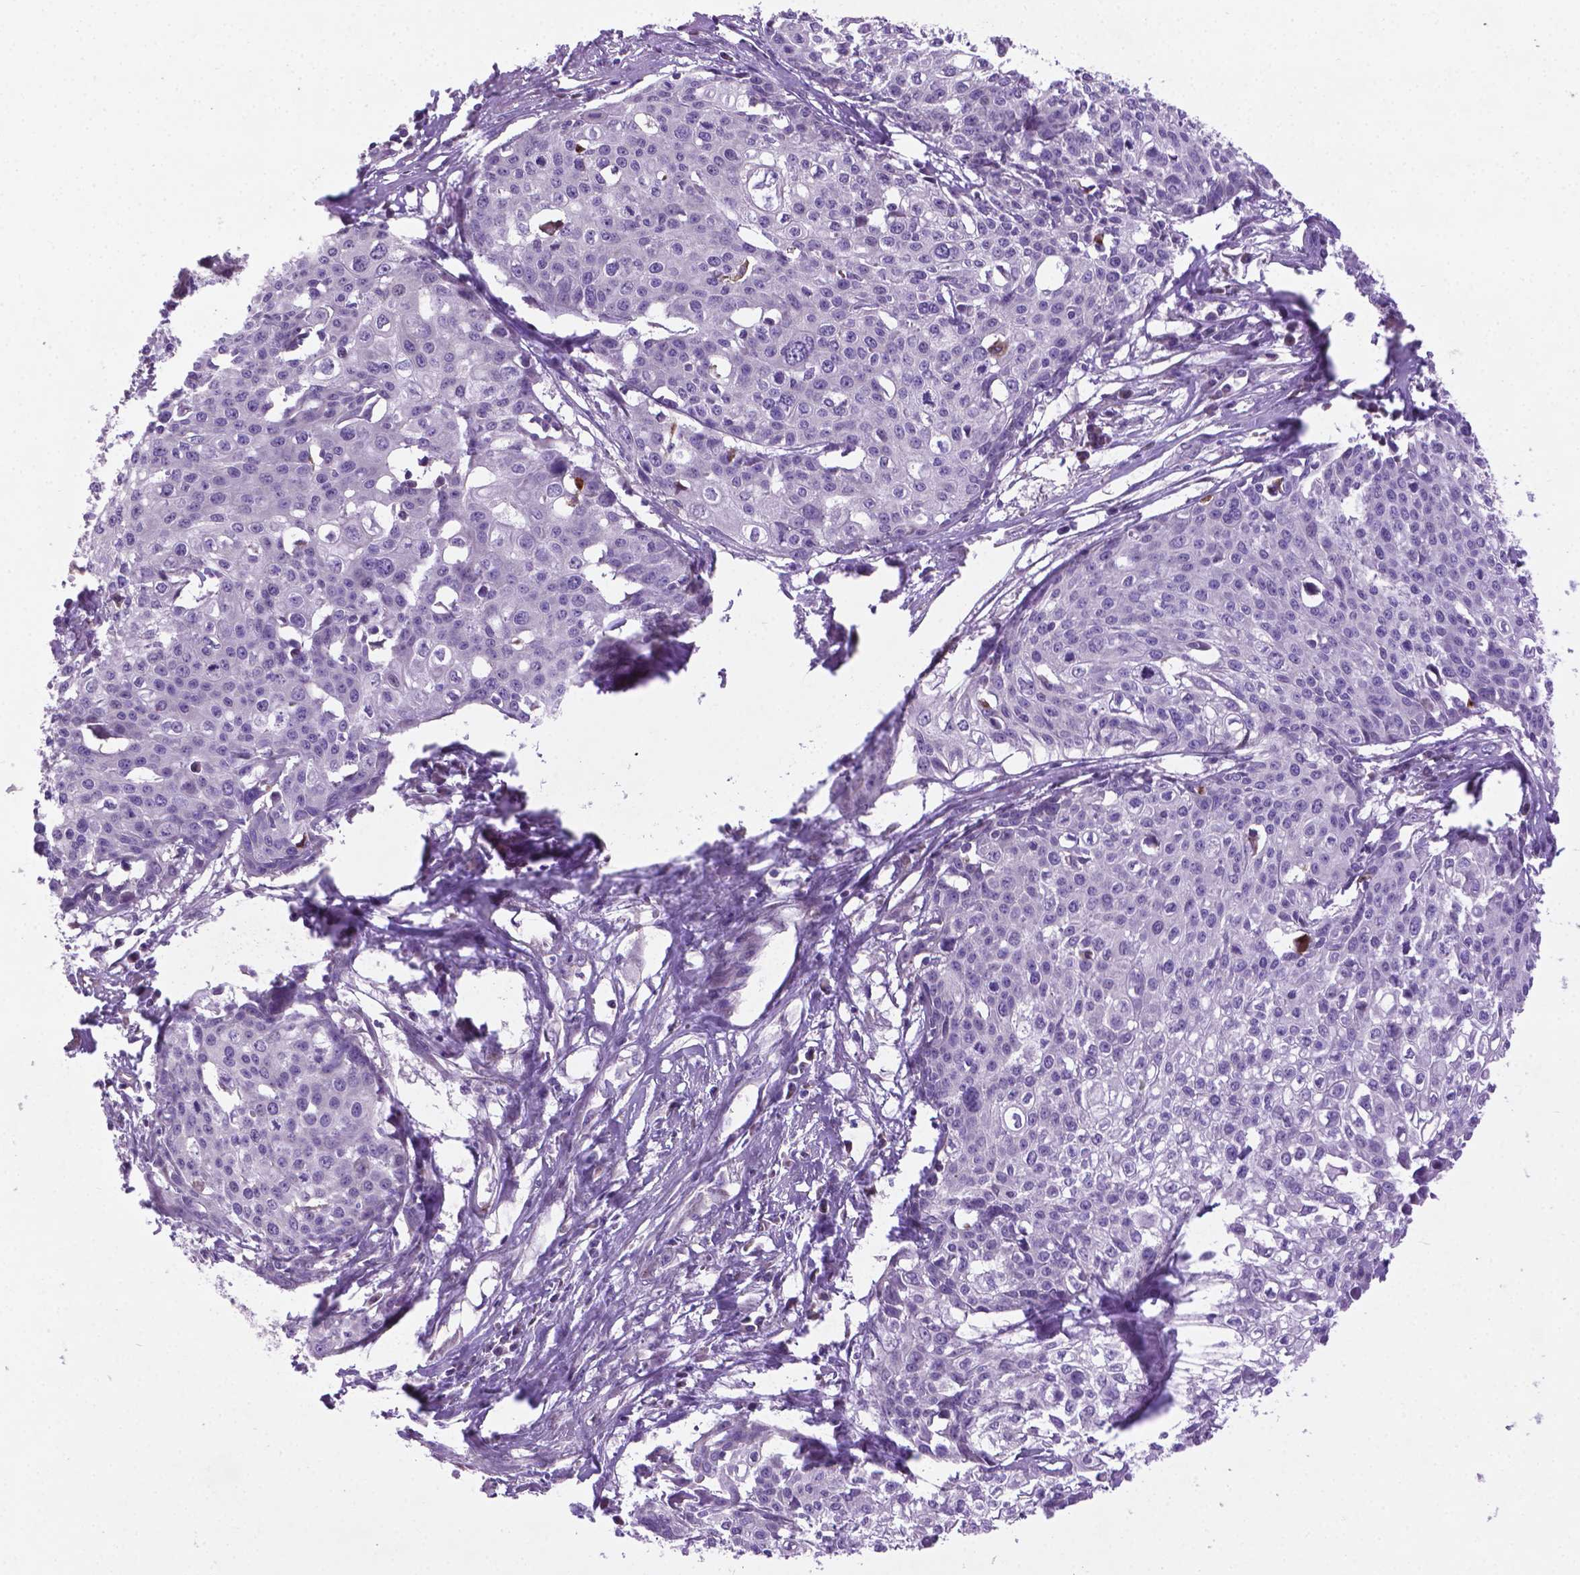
{"staining": {"intensity": "negative", "quantity": "none", "location": "none"}, "tissue": "cervical cancer", "cell_type": "Tumor cells", "image_type": "cancer", "snomed": [{"axis": "morphology", "description": "Squamous cell carcinoma, NOS"}, {"axis": "topography", "description": "Cervix"}], "caption": "An IHC photomicrograph of cervical cancer (squamous cell carcinoma) is shown. There is no staining in tumor cells of cervical cancer (squamous cell carcinoma).", "gene": "CCER2", "patient": {"sex": "female", "age": 39}}